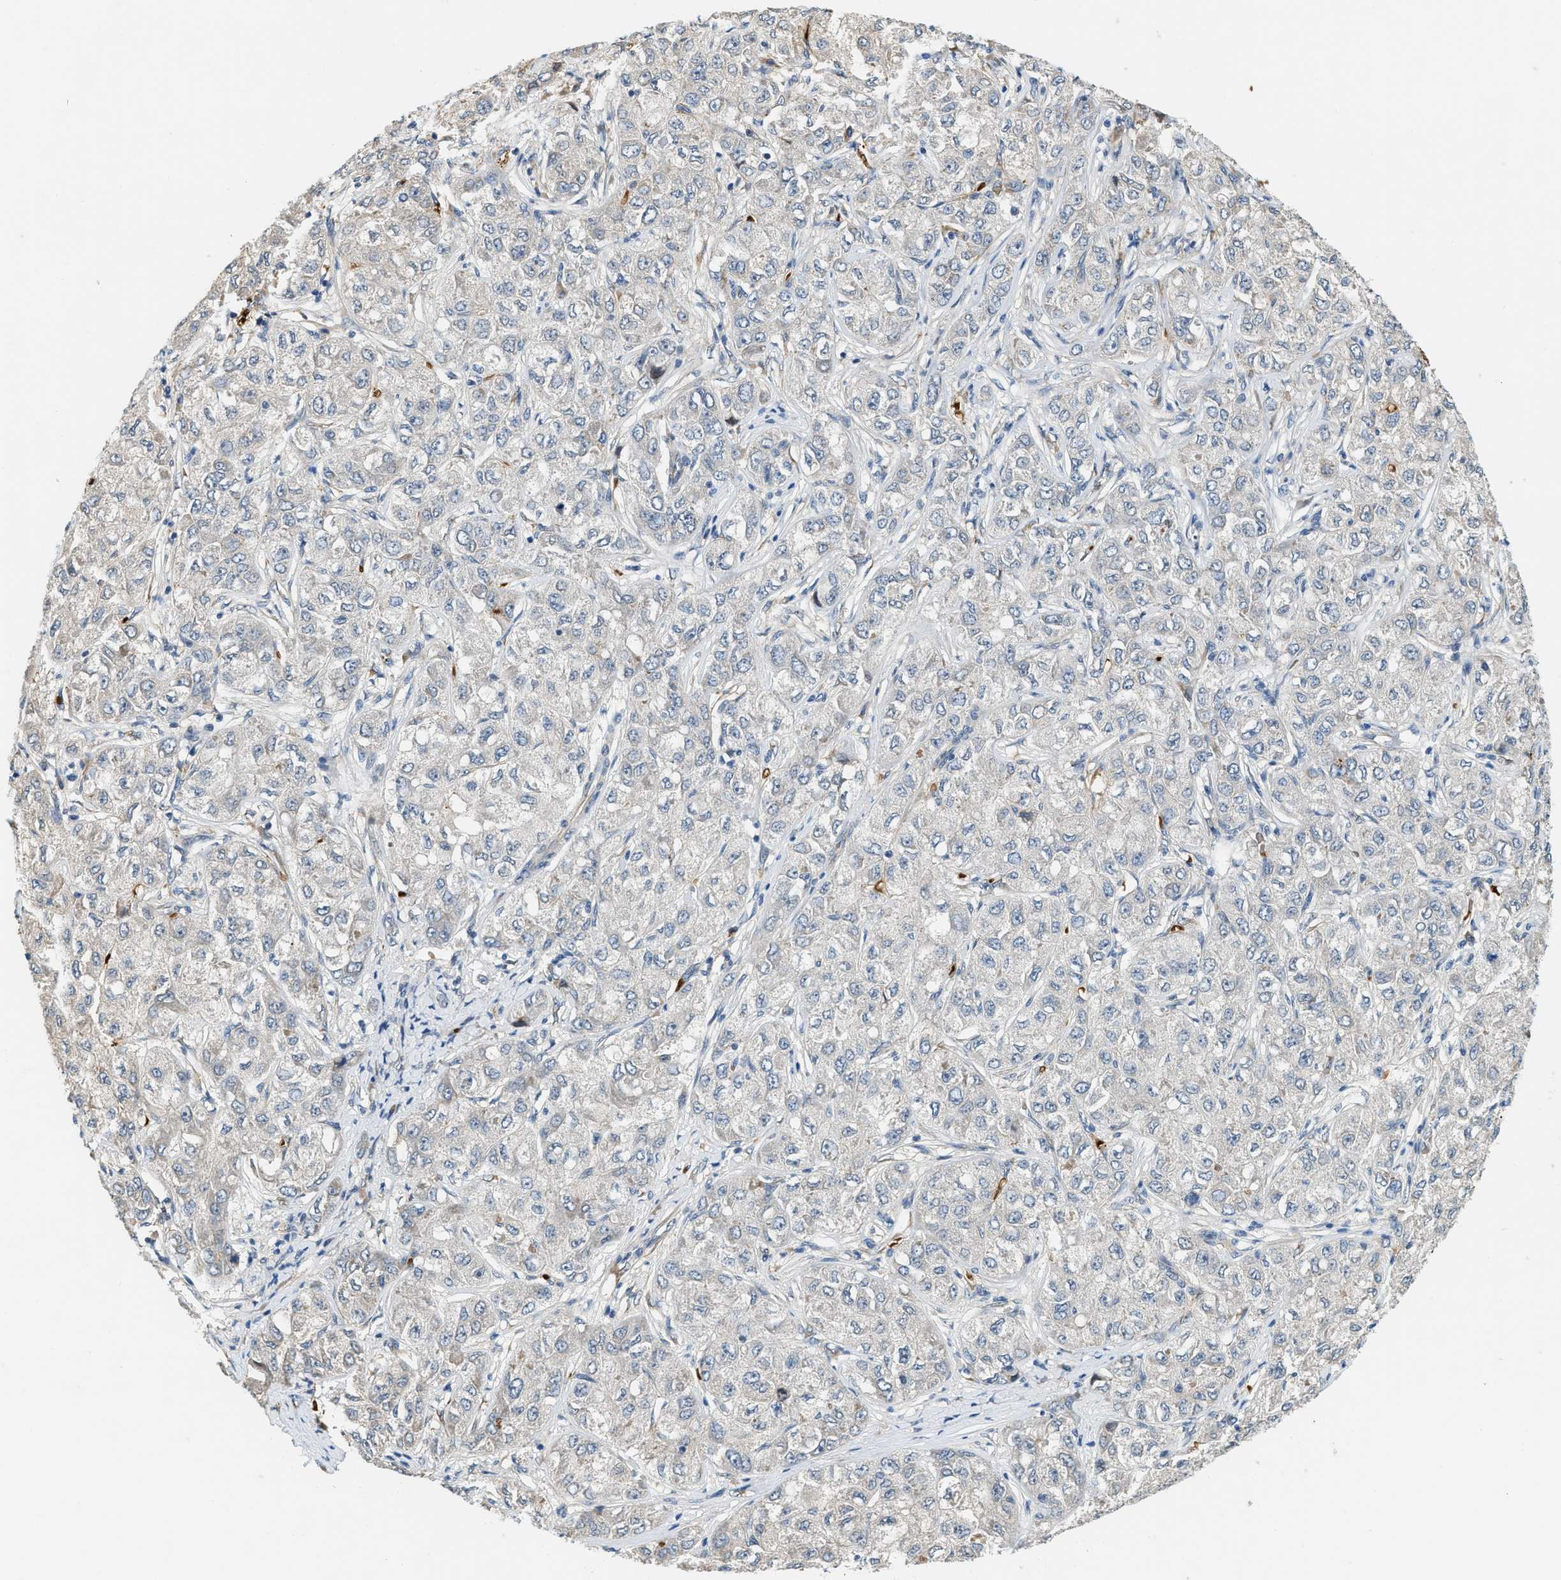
{"staining": {"intensity": "negative", "quantity": "none", "location": "none"}, "tissue": "liver cancer", "cell_type": "Tumor cells", "image_type": "cancer", "snomed": [{"axis": "morphology", "description": "Carcinoma, Hepatocellular, NOS"}, {"axis": "topography", "description": "Liver"}], "caption": "A high-resolution micrograph shows IHC staining of hepatocellular carcinoma (liver), which shows no significant expression in tumor cells.", "gene": "CYTH2", "patient": {"sex": "male", "age": 80}}